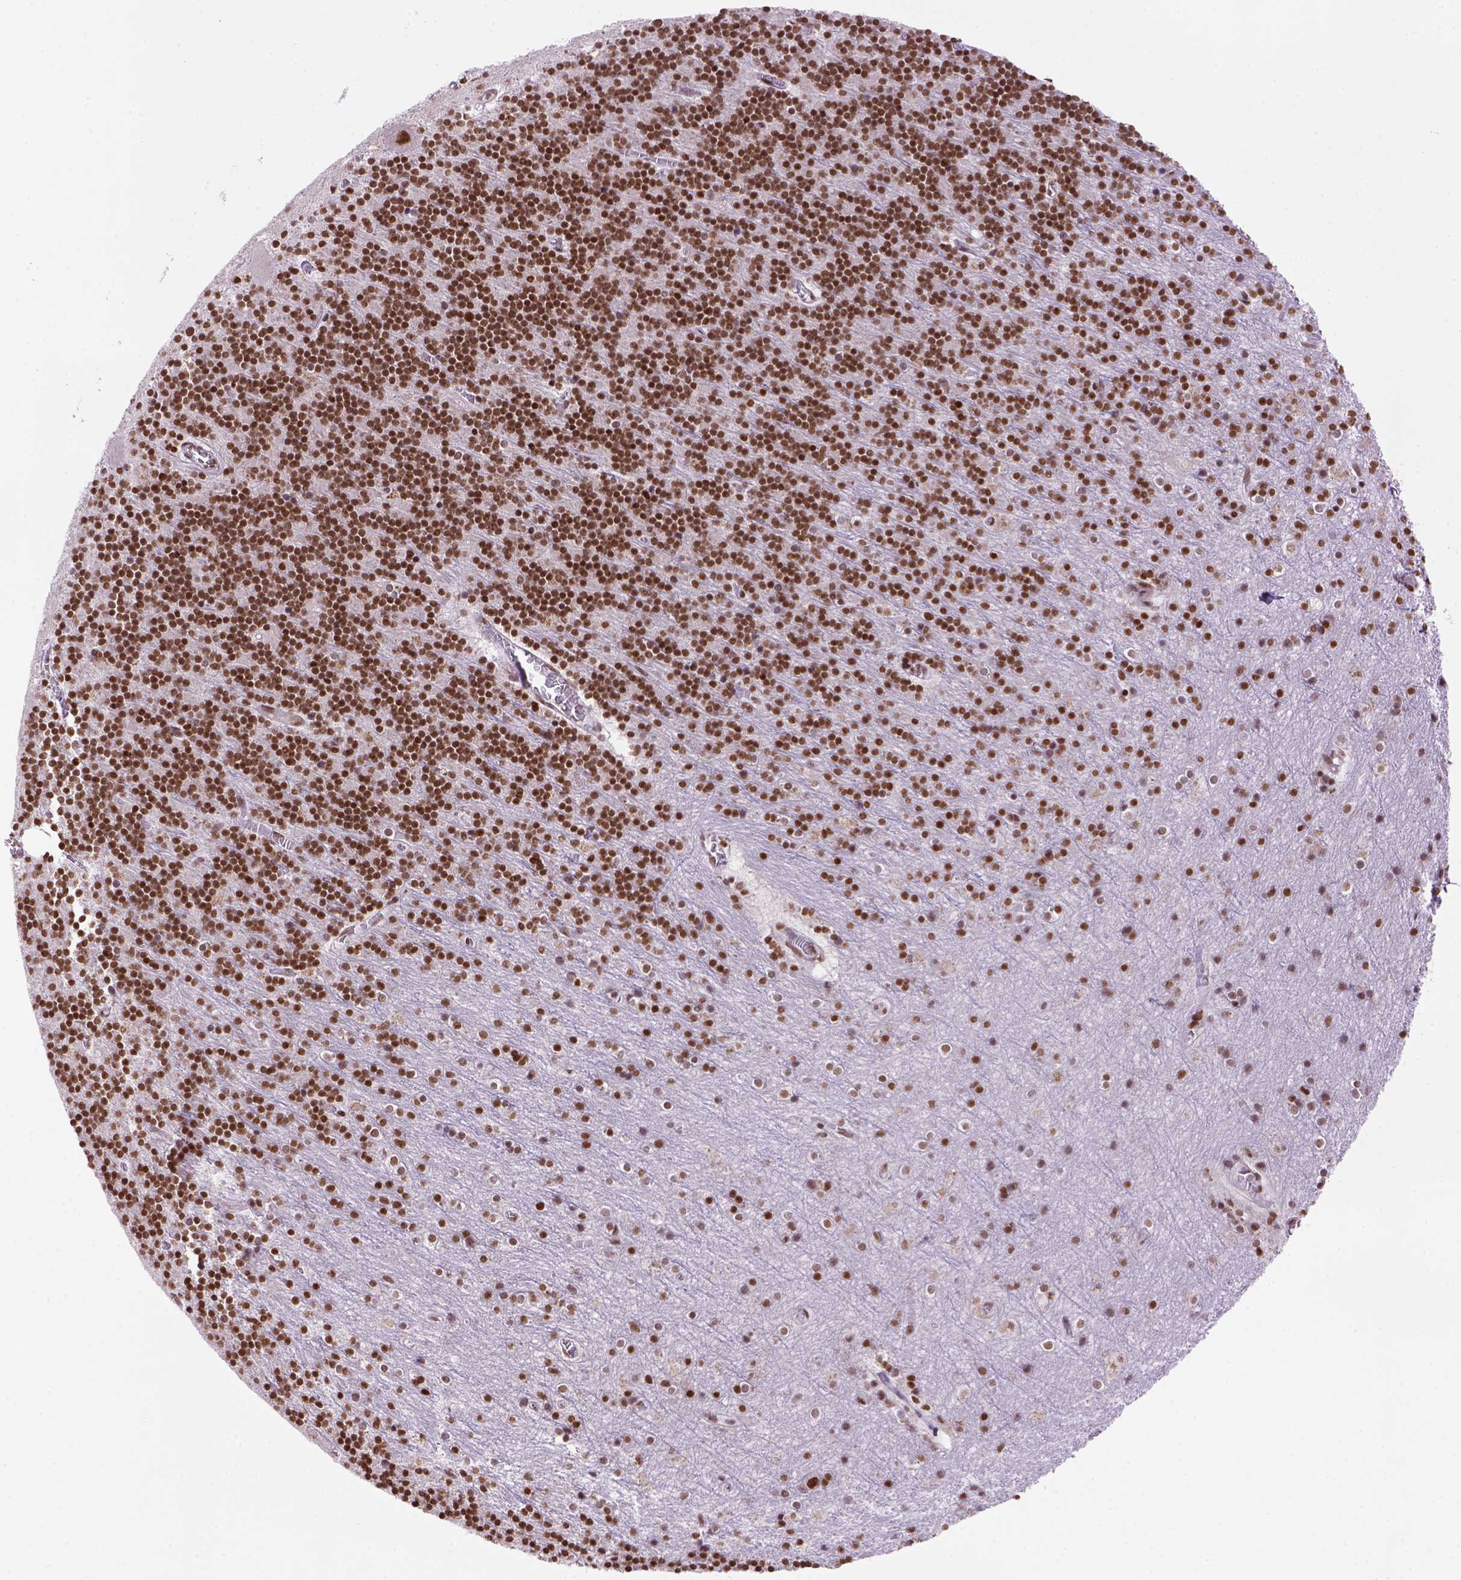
{"staining": {"intensity": "strong", "quantity": ">75%", "location": "nuclear"}, "tissue": "cerebellum", "cell_type": "Cells in granular layer", "image_type": "normal", "snomed": [{"axis": "morphology", "description": "Normal tissue, NOS"}, {"axis": "topography", "description": "Cerebellum"}], "caption": "Protein staining shows strong nuclear expression in about >75% of cells in granular layer in benign cerebellum. (DAB = brown stain, brightfield microscopy at high magnification).", "gene": "NSMCE2", "patient": {"sex": "male", "age": 70}}